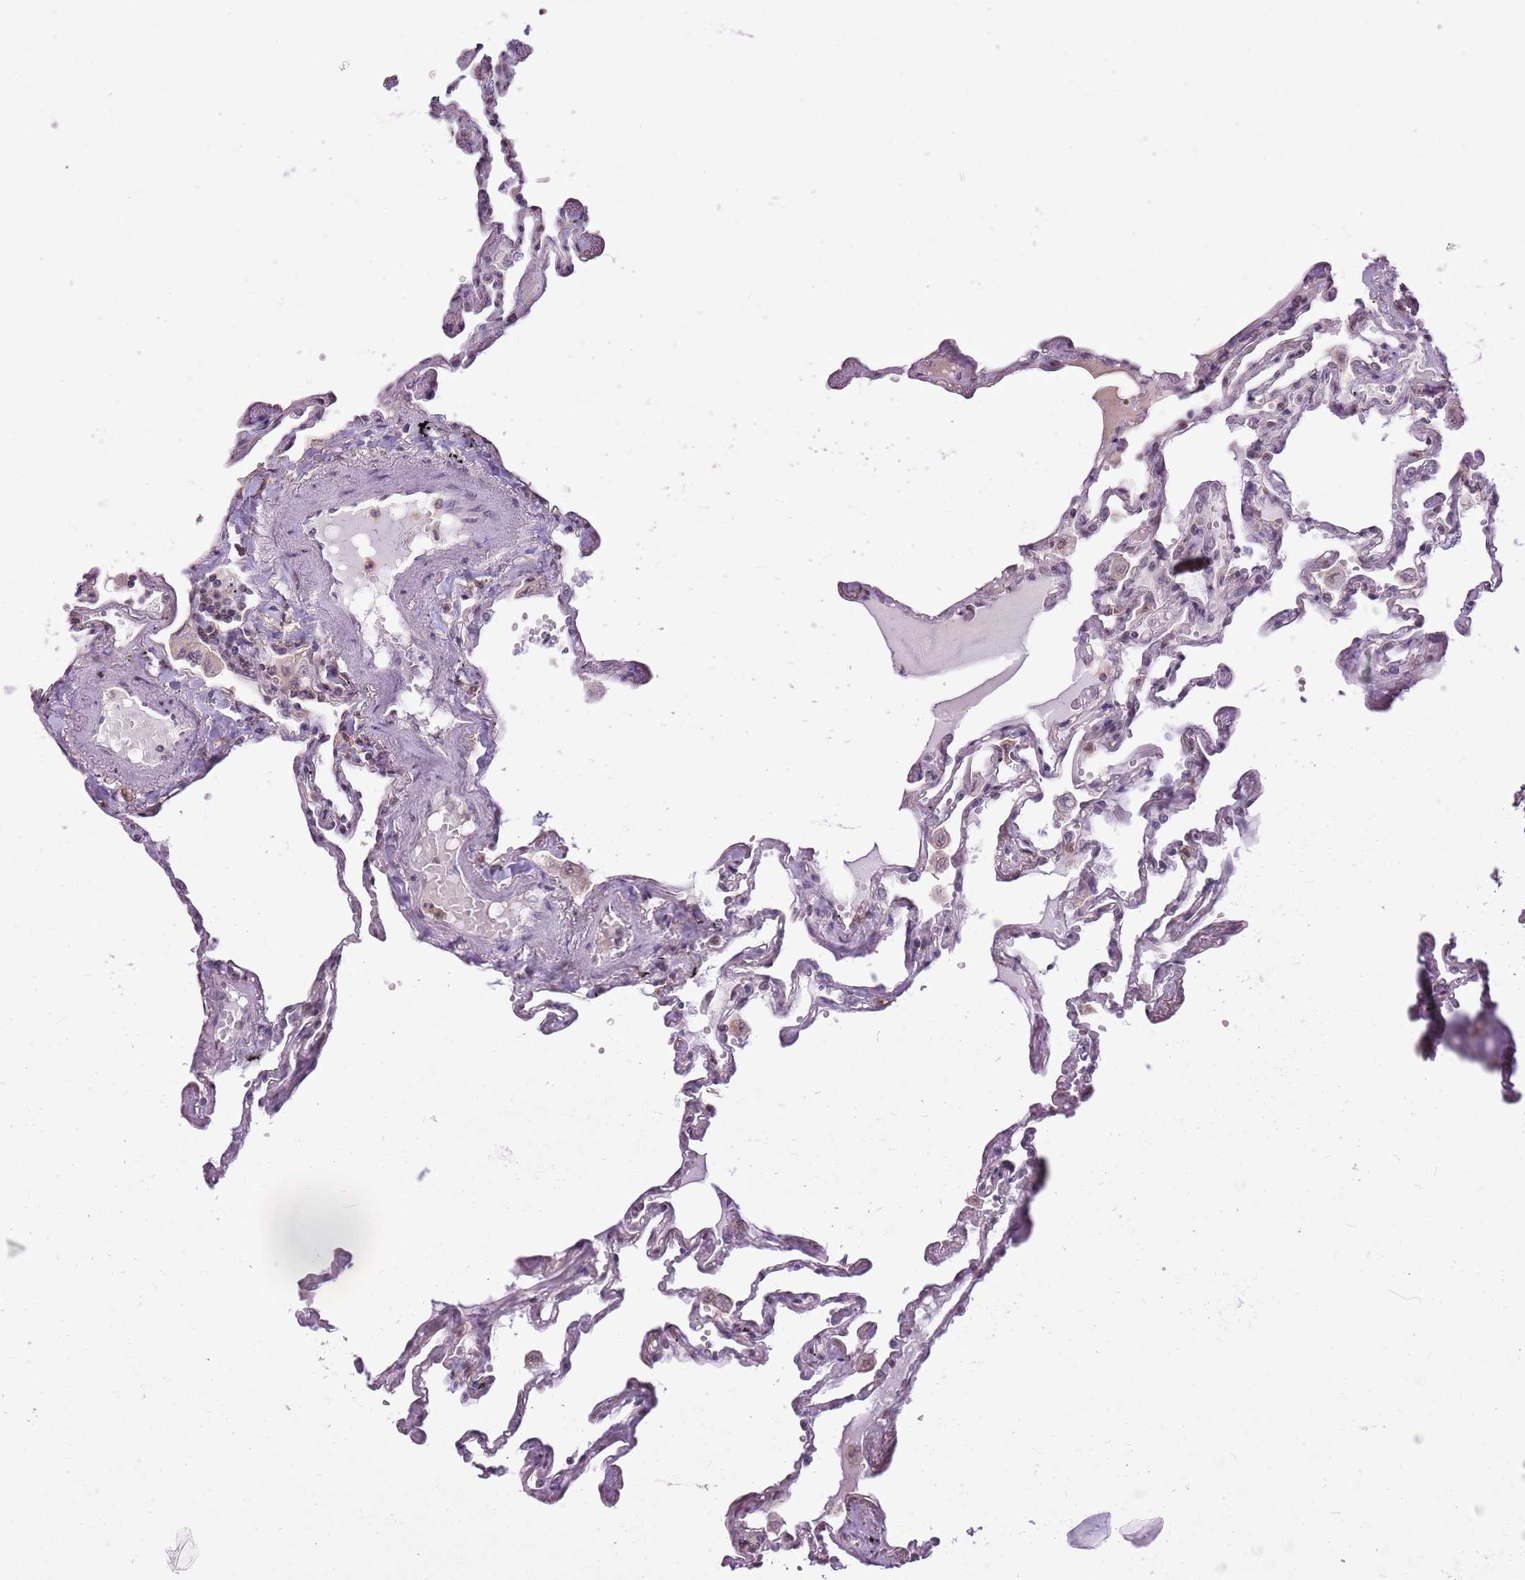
{"staining": {"intensity": "negative", "quantity": "none", "location": "none"}, "tissue": "lung", "cell_type": "Alveolar cells", "image_type": "normal", "snomed": [{"axis": "morphology", "description": "Normal tissue, NOS"}, {"axis": "topography", "description": "Lung"}], "caption": "Alveolar cells show no significant staining in unremarkable lung. Brightfield microscopy of immunohistochemistry stained with DAB (brown) and hematoxylin (blue), captured at high magnification.", "gene": "DHX32", "patient": {"sex": "female", "age": 67}}